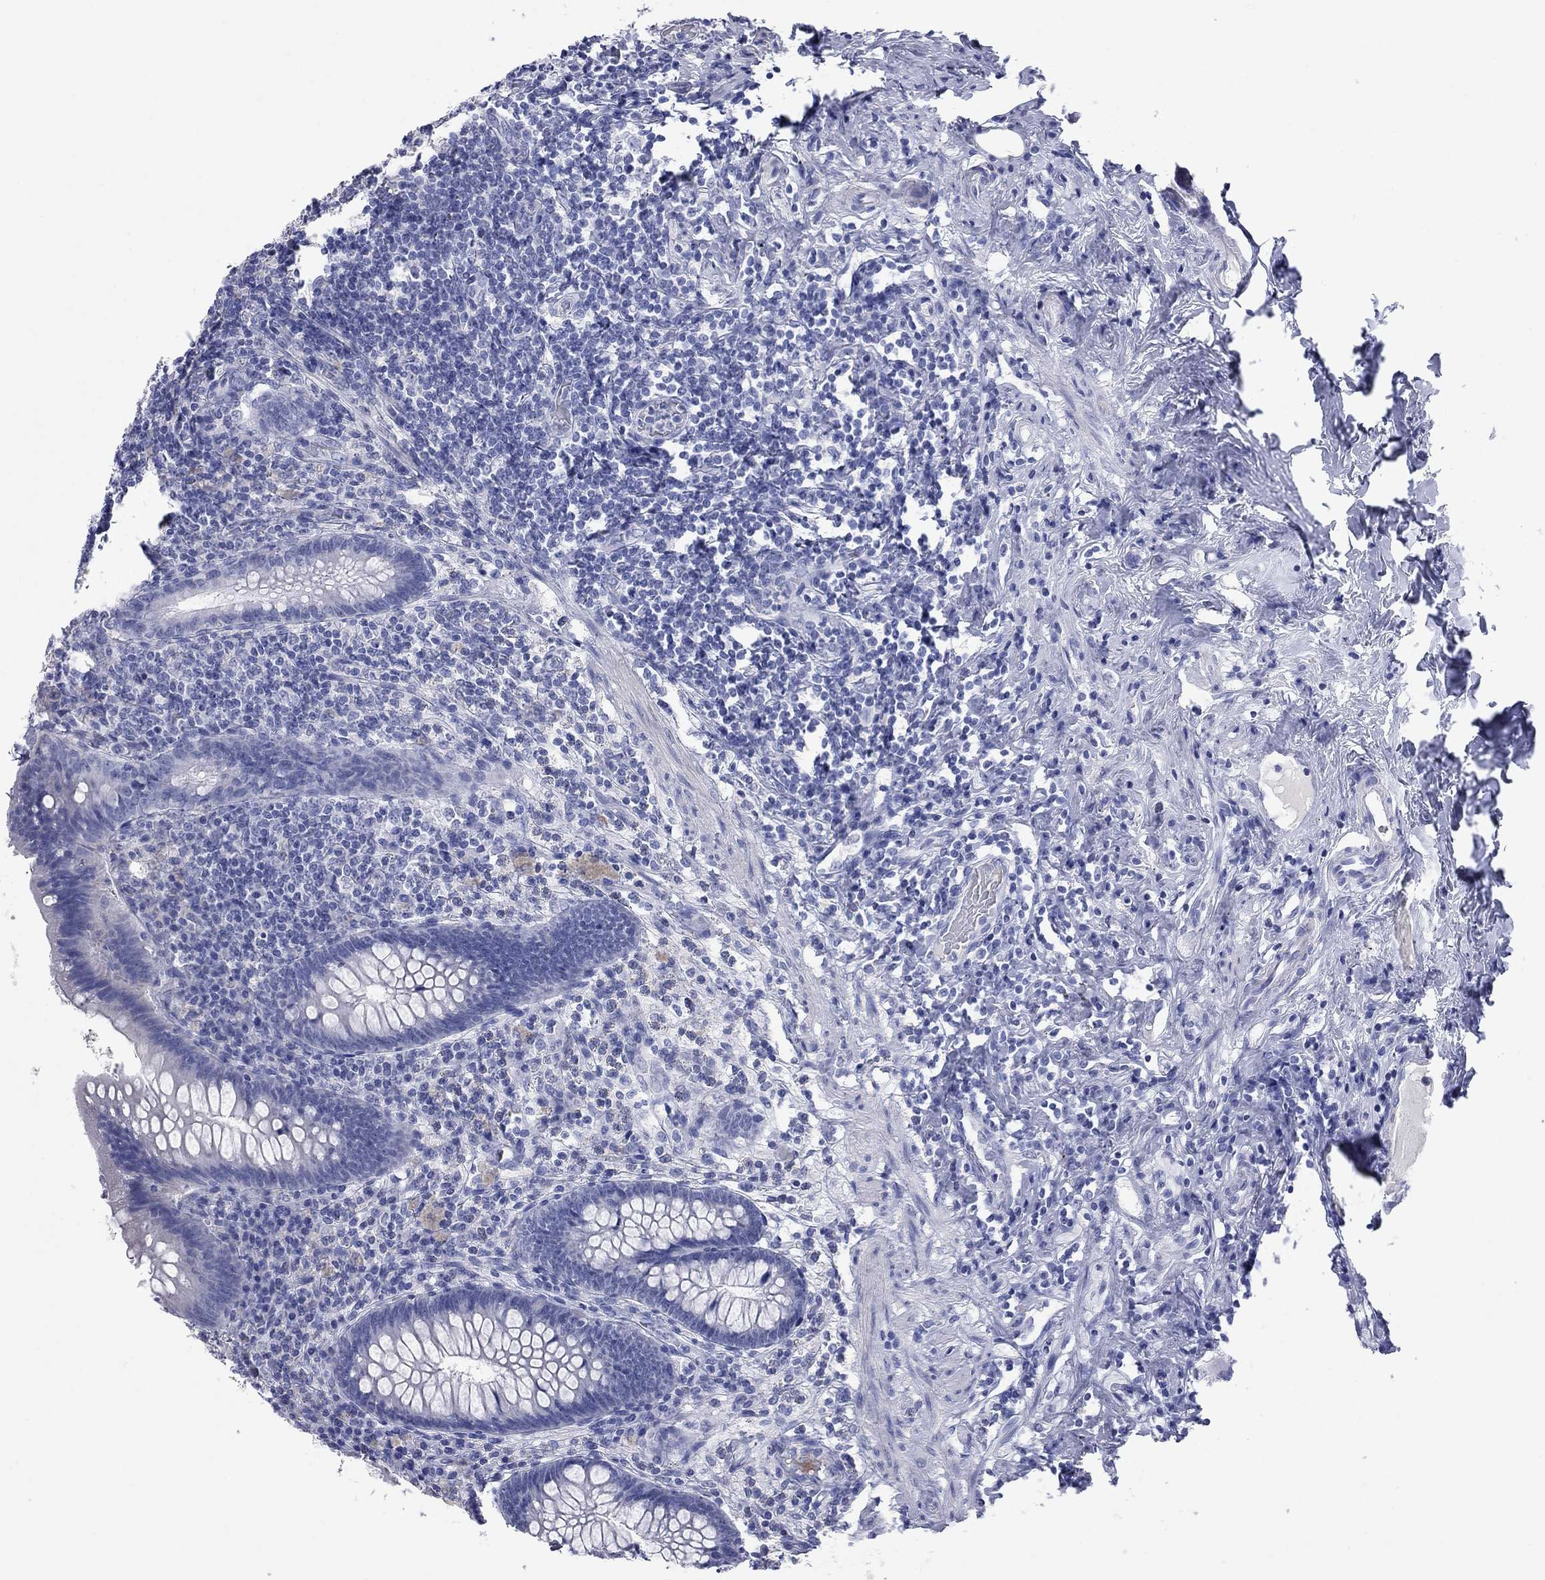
{"staining": {"intensity": "negative", "quantity": "none", "location": "none"}, "tissue": "appendix", "cell_type": "Glandular cells", "image_type": "normal", "snomed": [{"axis": "morphology", "description": "Normal tissue, NOS"}, {"axis": "topography", "description": "Appendix"}], "caption": "This is a photomicrograph of immunohistochemistry (IHC) staining of benign appendix, which shows no positivity in glandular cells.", "gene": "FAM221B", "patient": {"sex": "male", "age": 47}}